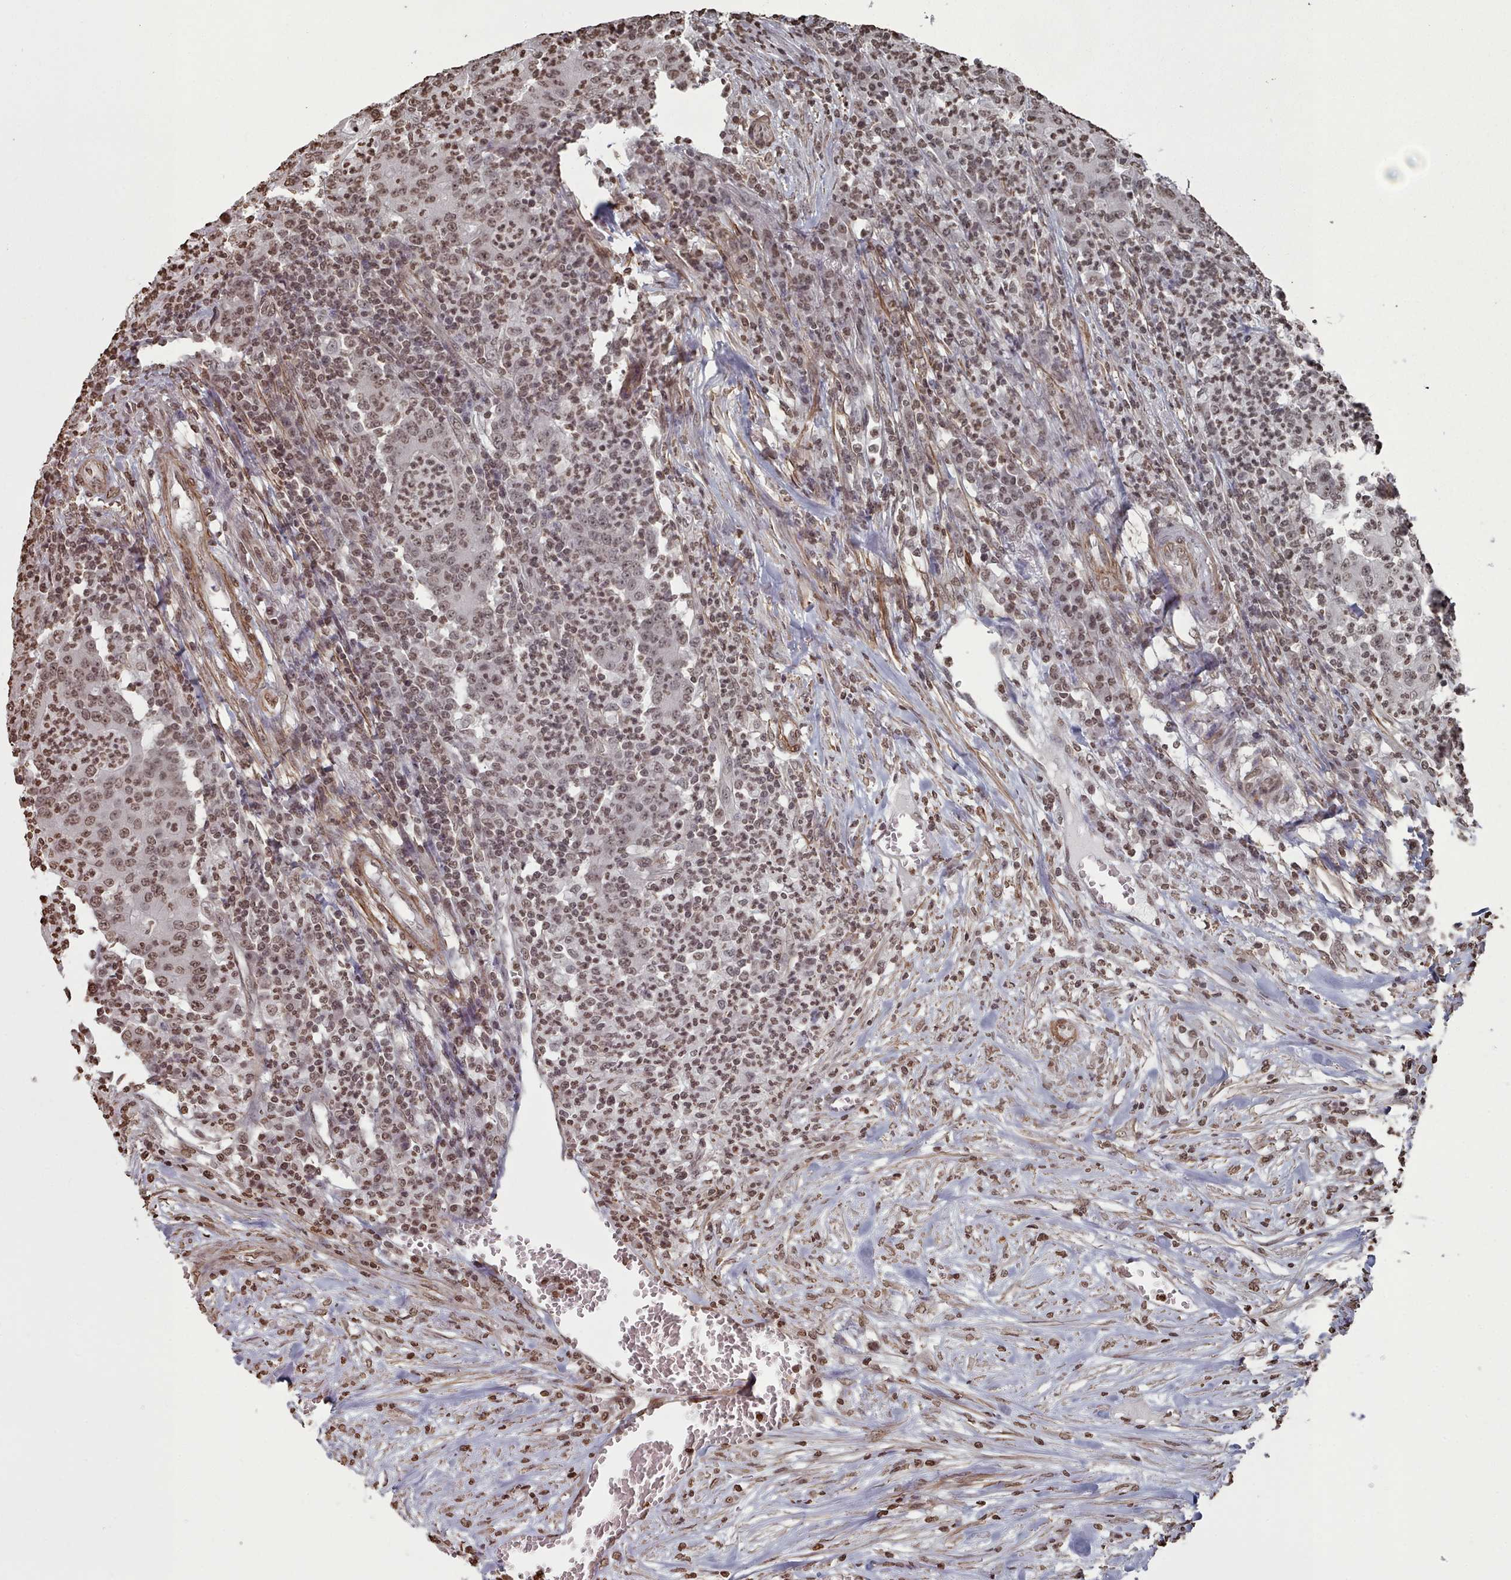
{"staining": {"intensity": "moderate", "quantity": ">75%", "location": "nuclear"}, "tissue": "colorectal cancer", "cell_type": "Tumor cells", "image_type": "cancer", "snomed": [{"axis": "morphology", "description": "Adenocarcinoma, NOS"}, {"axis": "topography", "description": "Colon"}], "caption": "Immunohistochemistry (IHC) of colorectal cancer (adenocarcinoma) displays medium levels of moderate nuclear expression in about >75% of tumor cells.", "gene": "PLEKHG5", "patient": {"sex": "male", "age": 83}}